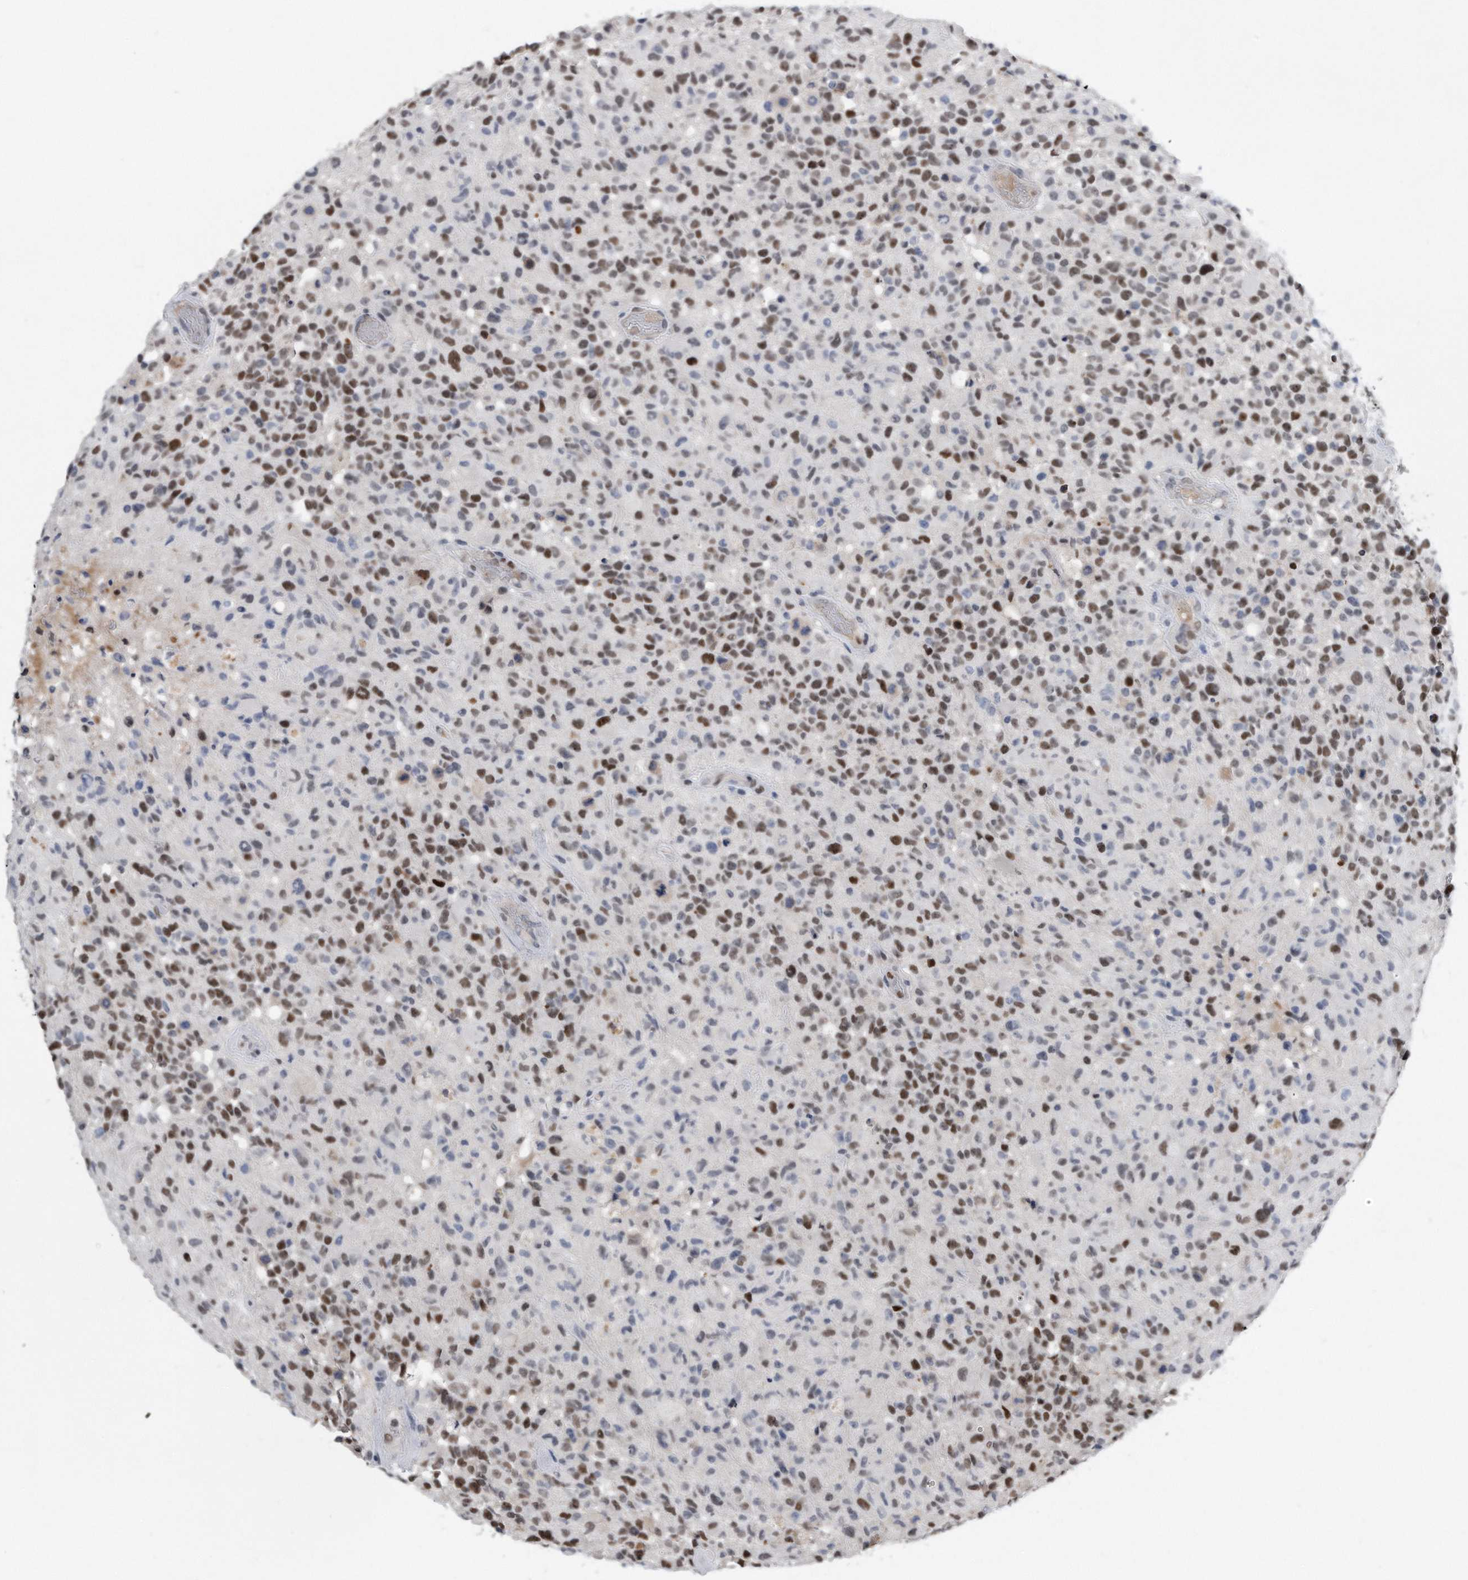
{"staining": {"intensity": "strong", "quantity": "25%-75%", "location": "nuclear"}, "tissue": "glioma", "cell_type": "Tumor cells", "image_type": "cancer", "snomed": [{"axis": "morphology", "description": "Glioma, malignant, High grade"}, {"axis": "morphology", "description": "Glioblastoma, NOS"}, {"axis": "topography", "description": "Brain"}], "caption": "This micrograph demonstrates glioblastoma stained with IHC to label a protein in brown. The nuclear of tumor cells show strong positivity for the protein. Nuclei are counter-stained blue.", "gene": "PCNA", "patient": {"sex": "male", "age": 60}}